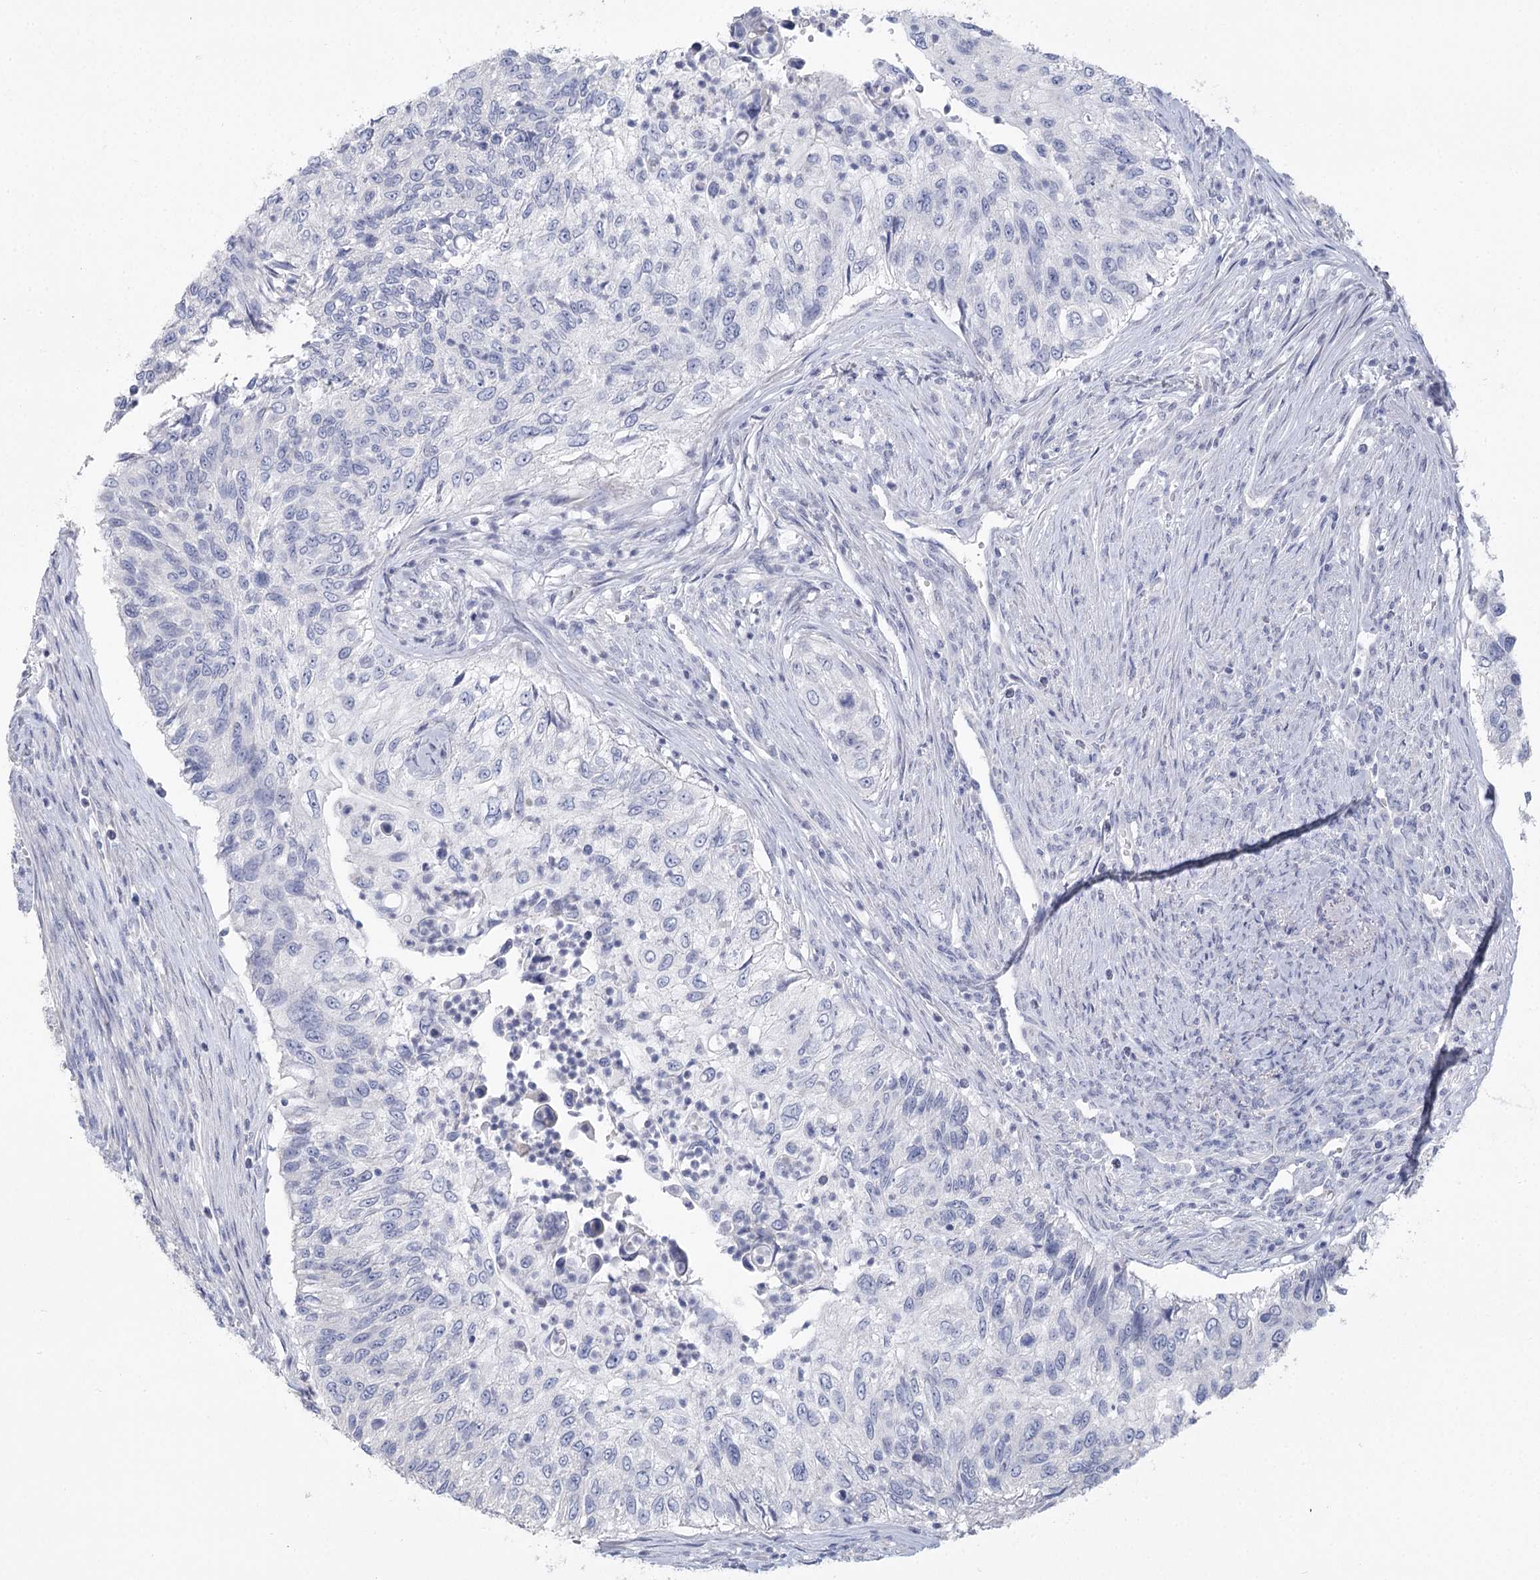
{"staining": {"intensity": "negative", "quantity": "none", "location": "none"}, "tissue": "urothelial cancer", "cell_type": "Tumor cells", "image_type": "cancer", "snomed": [{"axis": "morphology", "description": "Urothelial carcinoma, High grade"}, {"axis": "topography", "description": "Urinary bladder"}], "caption": "Protein analysis of high-grade urothelial carcinoma displays no significant expression in tumor cells.", "gene": "CNTLN", "patient": {"sex": "female", "age": 60}}